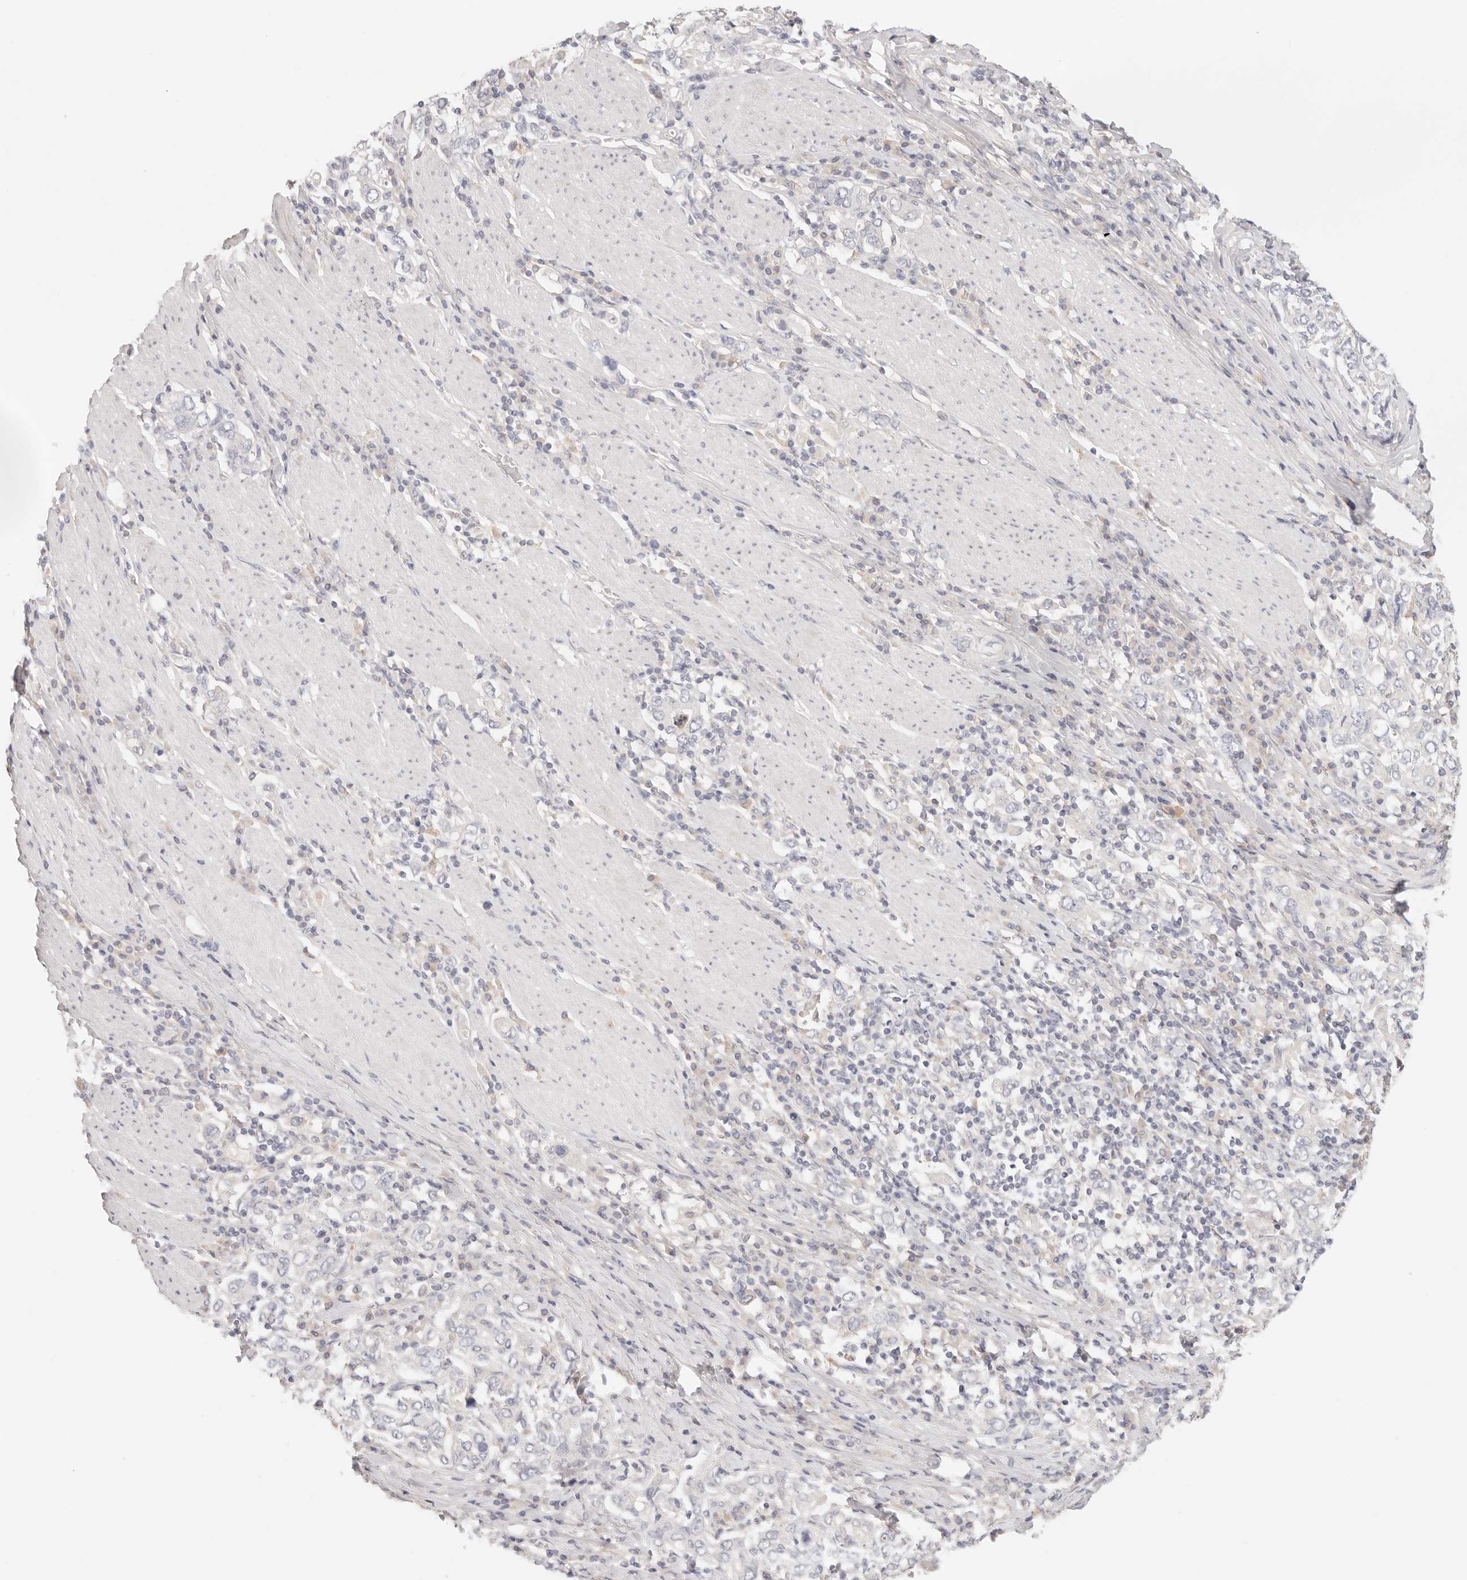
{"staining": {"intensity": "negative", "quantity": "none", "location": "none"}, "tissue": "stomach cancer", "cell_type": "Tumor cells", "image_type": "cancer", "snomed": [{"axis": "morphology", "description": "Adenocarcinoma, NOS"}, {"axis": "topography", "description": "Stomach, upper"}], "caption": "Immunohistochemistry (IHC) micrograph of neoplastic tissue: human adenocarcinoma (stomach) stained with DAB (3,3'-diaminobenzidine) demonstrates no significant protein staining in tumor cells.", "gene": "SPHK1", "patient": {"sex": "male", "age": 62}}